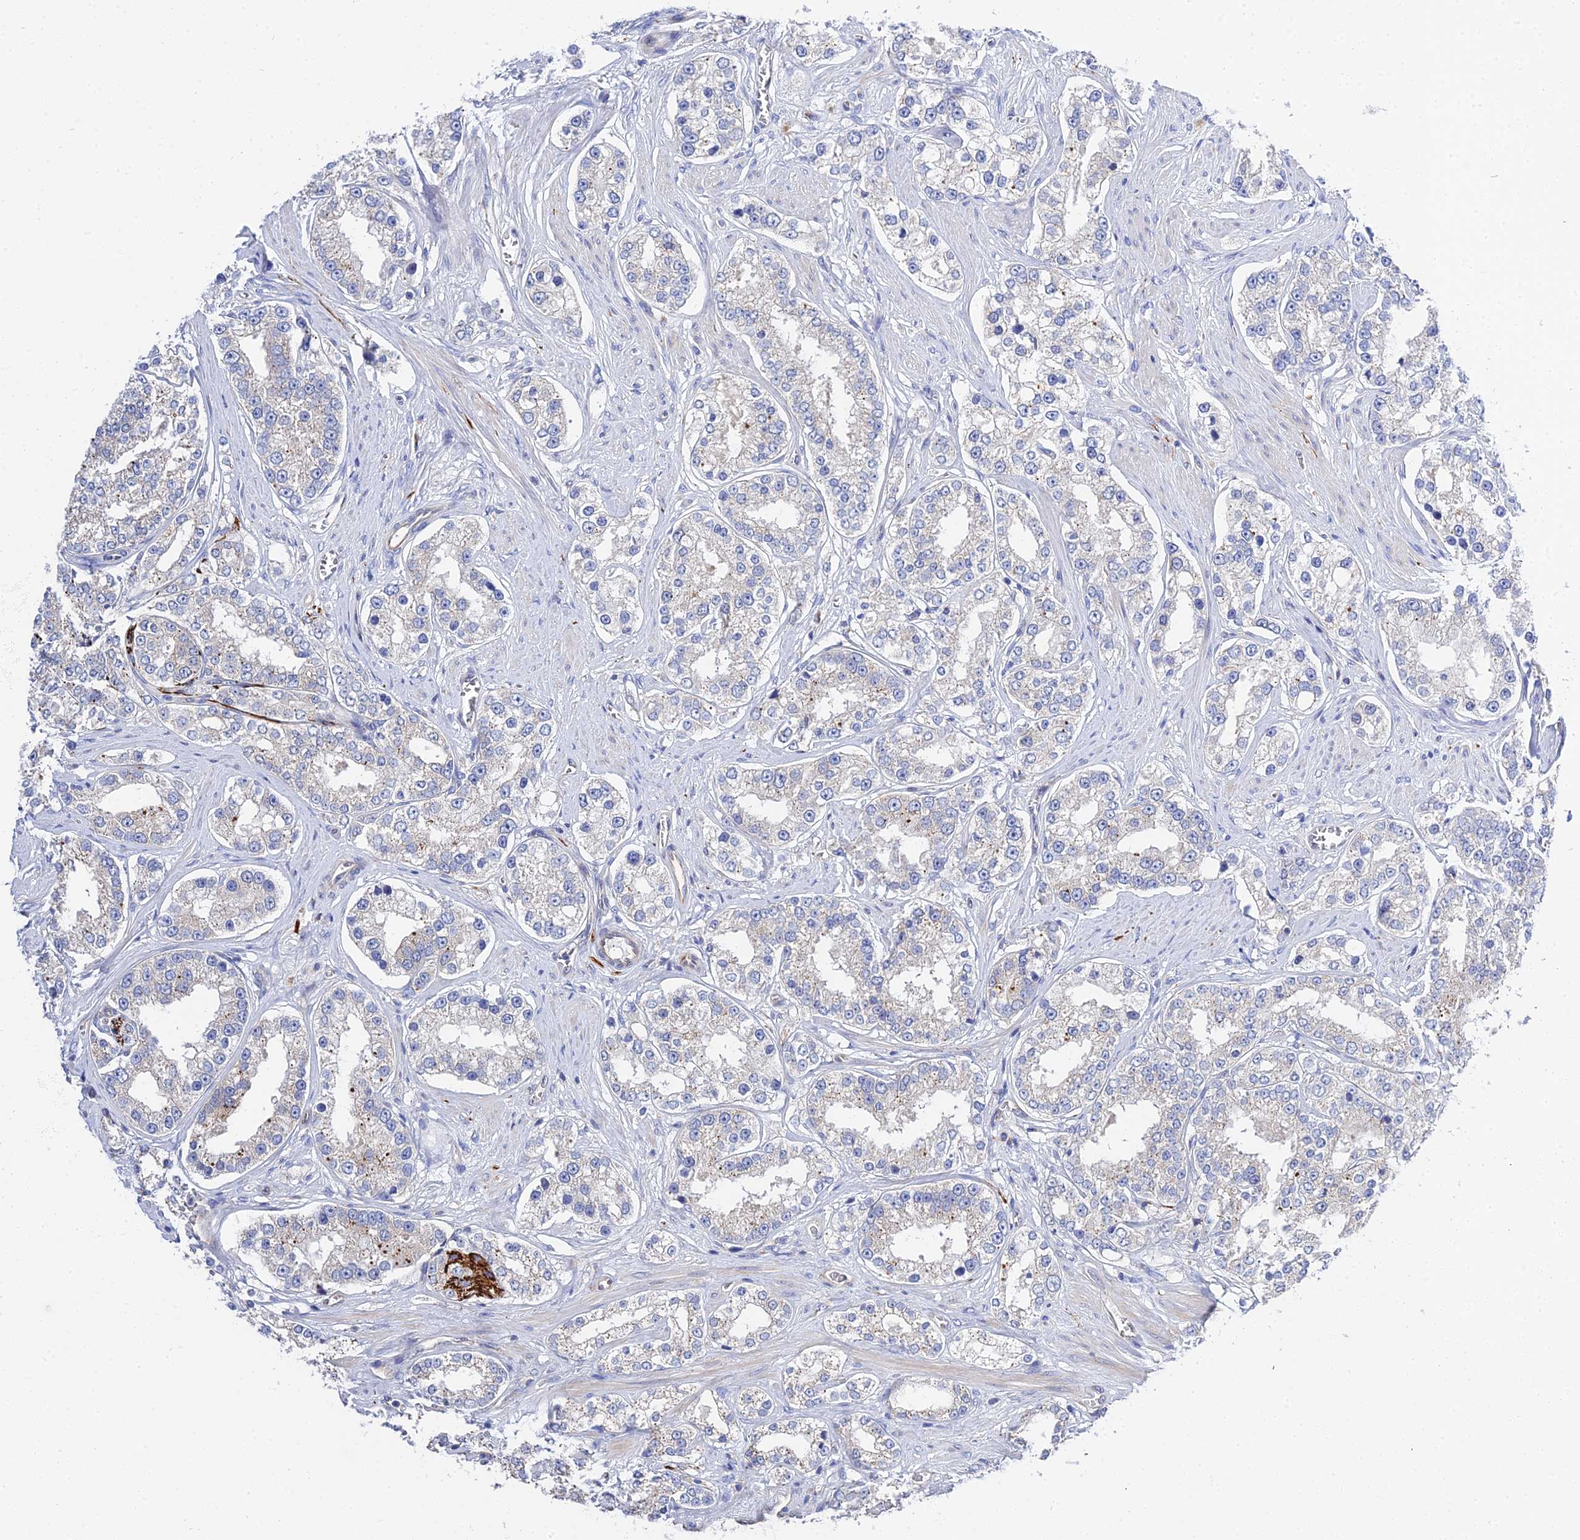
{"staining": {"intensity": "strong", "quantity": "<25%", "location": "cytoplasmic/membranous"}, "tissue": "prostate cancer", "cell_type": "Tumor cells", "image_type": "cancer", "snomed": [{"axis": "morphology", "description": "Normal tissue, NOS"}, {"axis": "morphology", "description": "Adenocarcinoma, High grade"}, {"axis": "topography", "description": "Prostate"}], "caption": "Prostate high-grade adenocarcinoma was stained to show a protein in brown. There is medium levels of strong cytoplasmic/membranous staining in approximately <25% of tumor cells.", "gene": "APOBEC3H", "patient": {"sex": "male", "age": 83}}